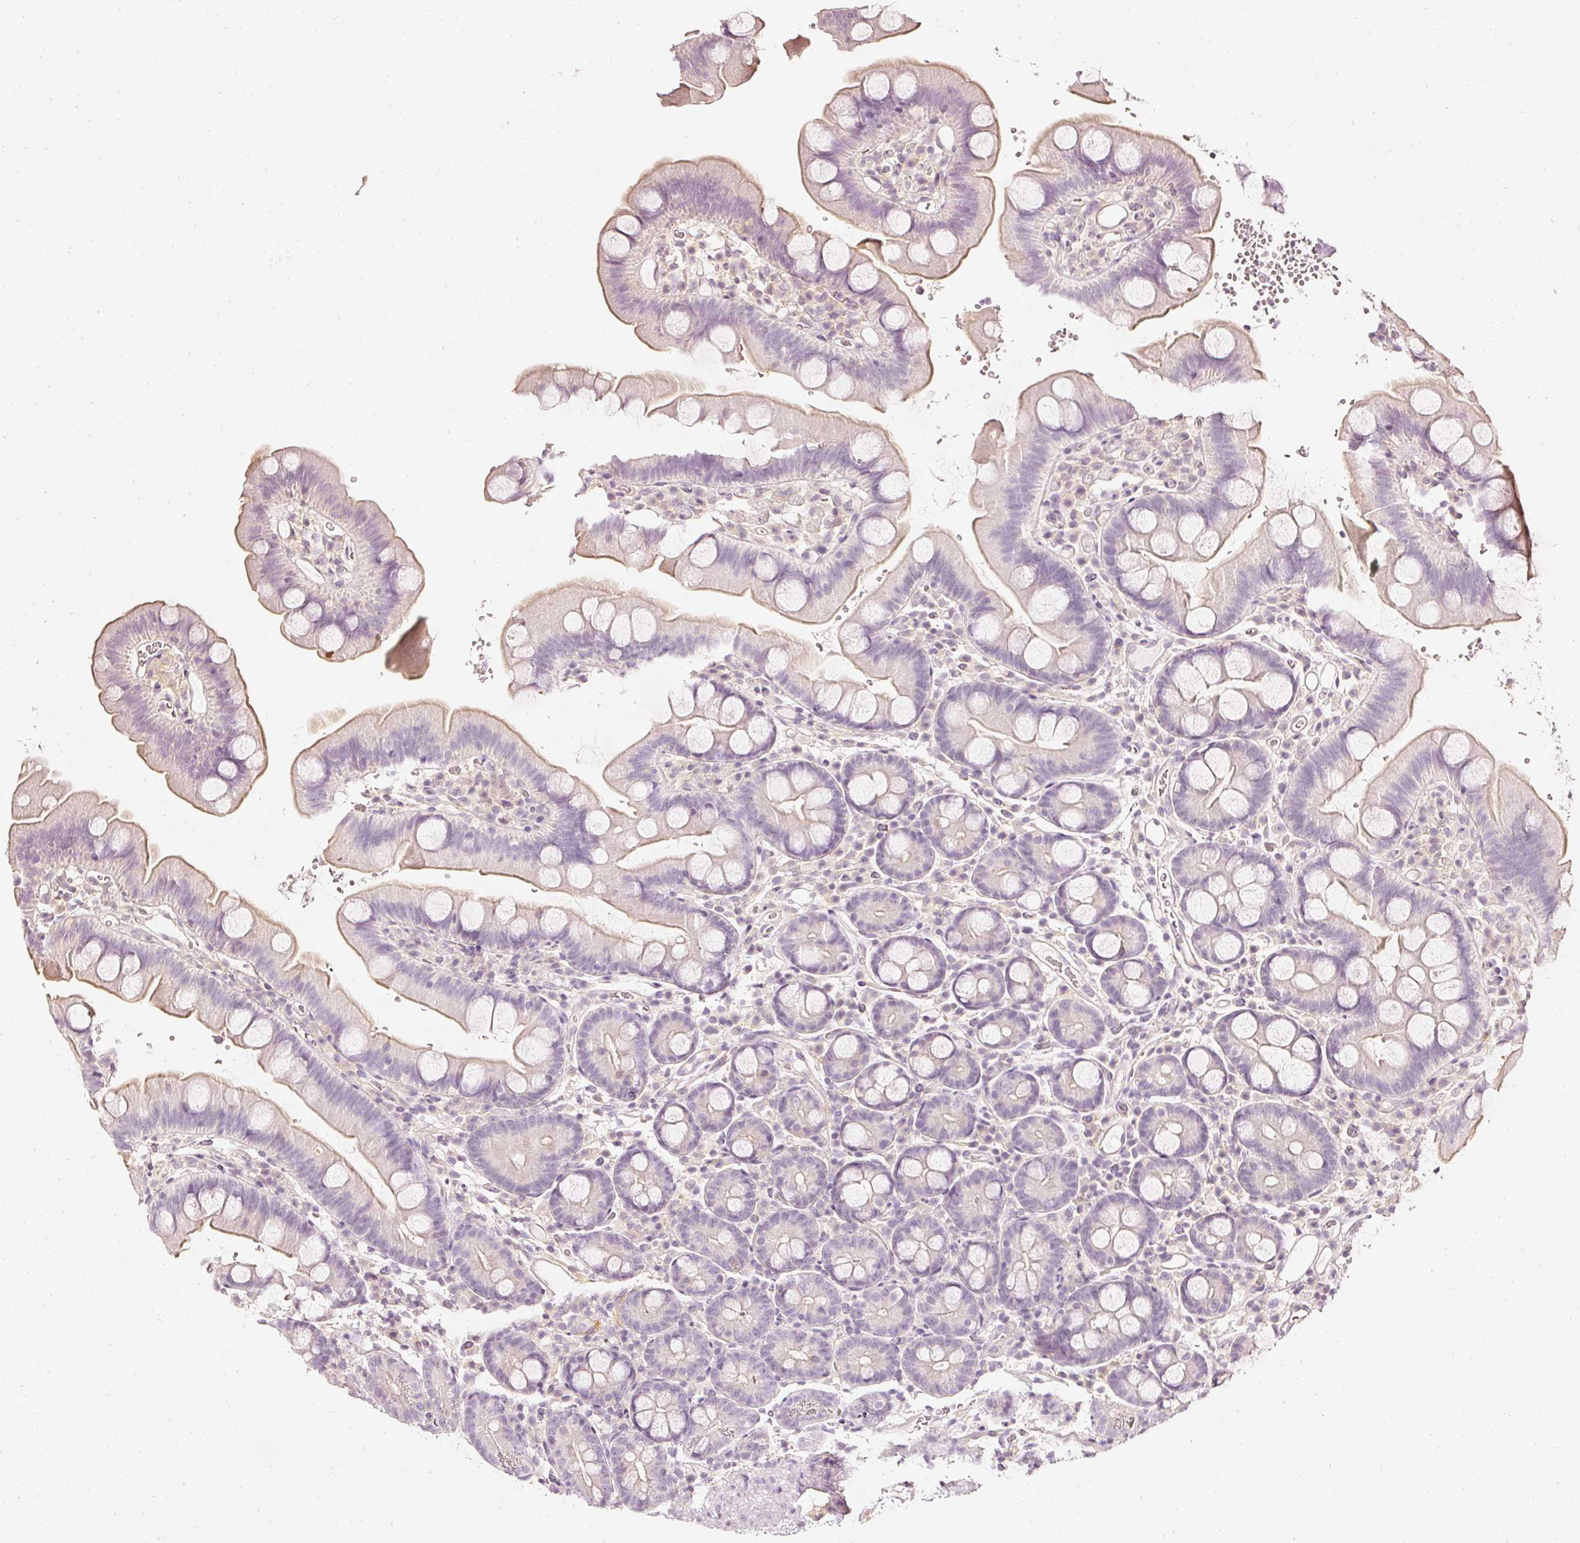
{"staining": {"intensity": "moderate", "quantity": "25%-75%", "location": "cytoplasmic/membranous"}, "tissue": "small intestine", "cell_type": "Glandular cells", "image_type": "normal", "snomed": [{"axis": "morphology", "description": "Normal tissue, NOS"}, {"axis": "topography", "description": "Small intestine"}], "caption": "IHC image of benign small intestine: human small intestine stained using immunohistochemistry (IHC) reveals medium levels of moderate protein expression localized specifically in the cytoplasmic/membranous of glandular cells, appearing as a cytoplasmic/membranous brown color.", "gene": "CNP", "patient": {"sex": "female", "age": 68}}